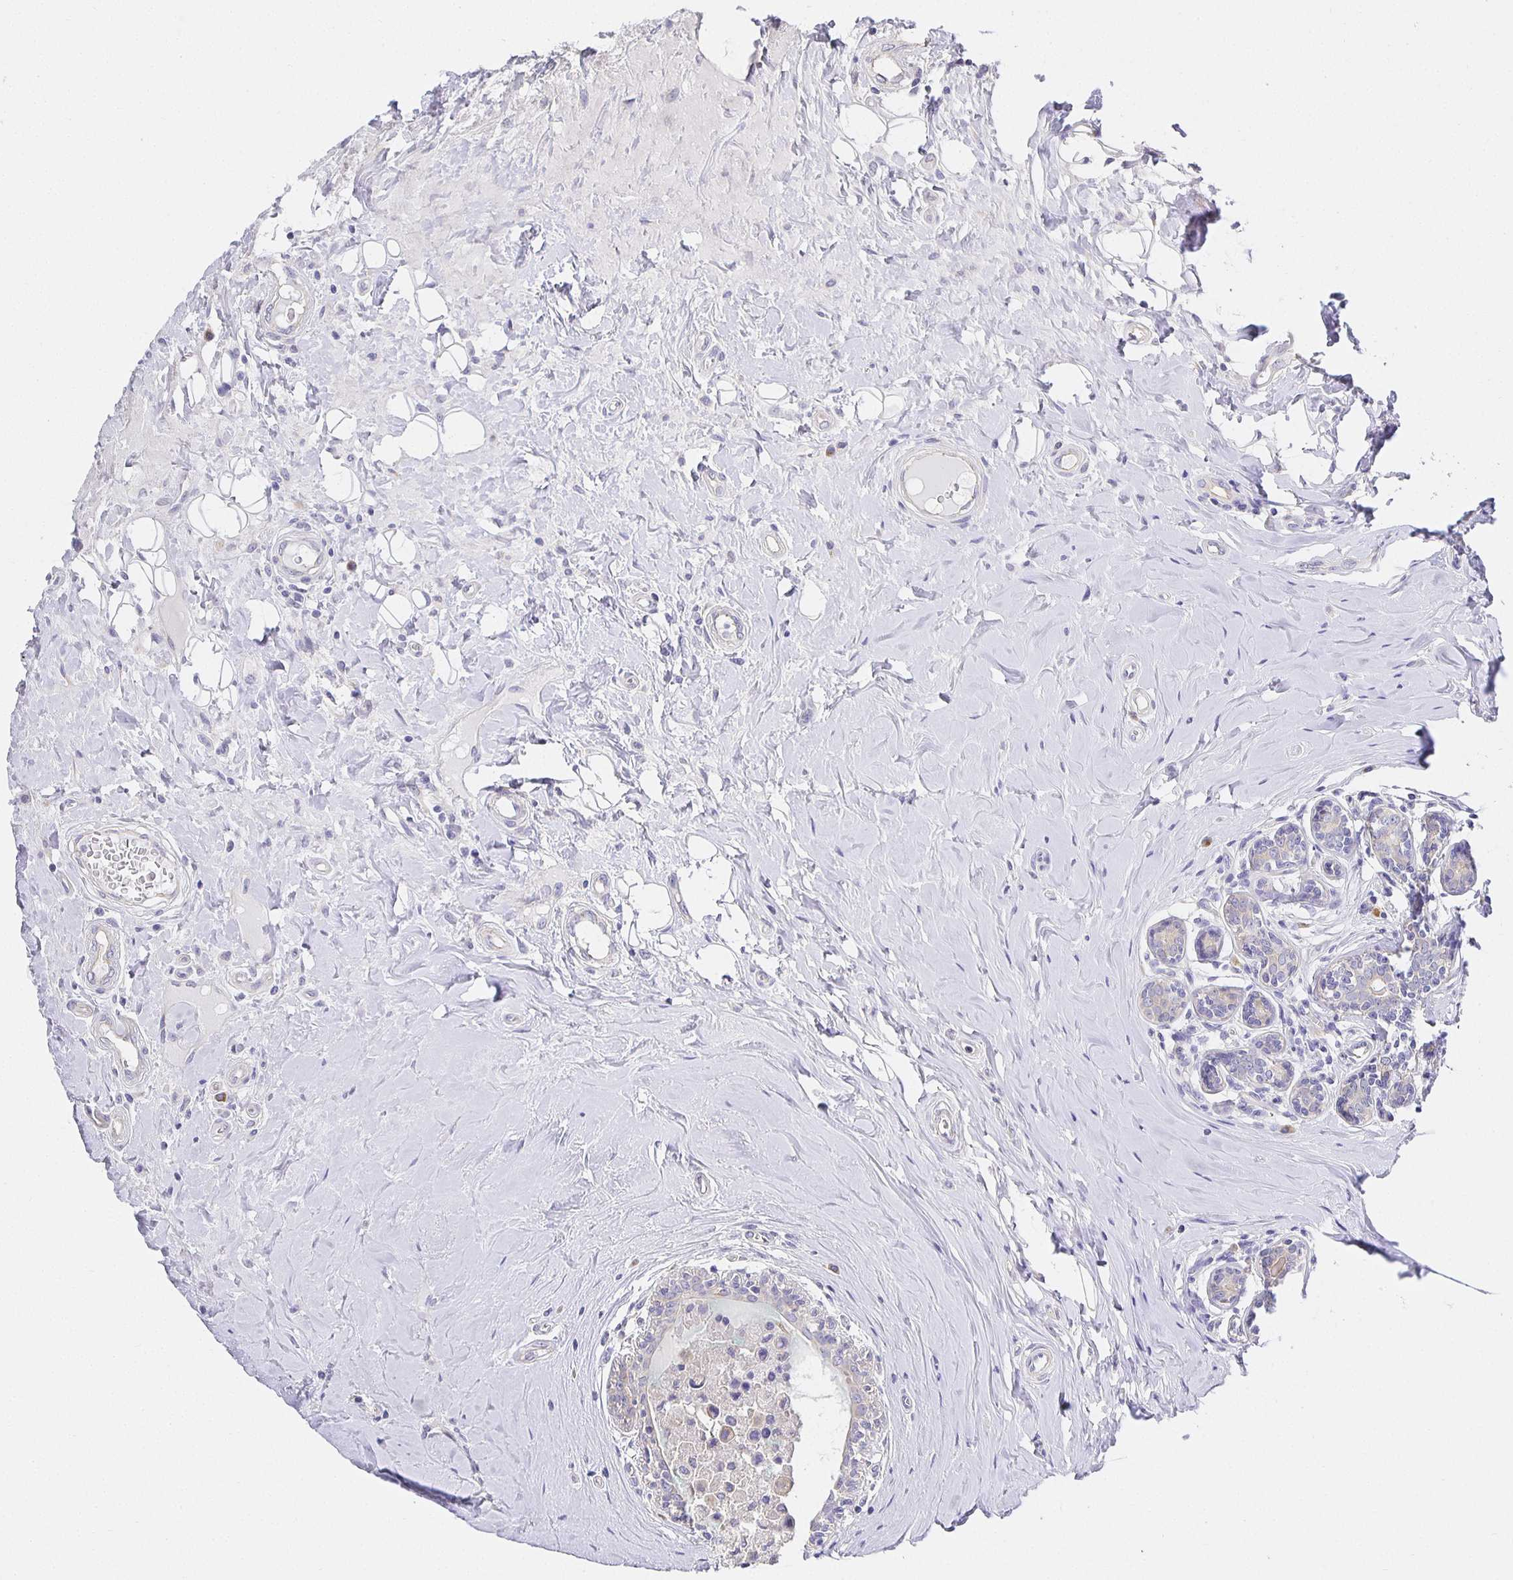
{"staining": {"intensity": "weak", "quantity": ">75%", "location": "cytoplasmic/membranous"}, "tissue": "breast cancer", "cell_type": "Tumor cells", "image_type": "cancer", "snomed": [{"axis": "morphology", "description": "Duct carcinoma"}, {"axis": "topography", "description": "Breast"}], "caption": "Breast infiltrating ductal carcinoma stained for a protein exhibits weak cytoplasmic/membranous positivity in tumor cells. (brown staining indicates protein expression, while blue staining denotes nuclei).", "gene": "OPALIN", "patient": {"sex": "female", "age": 24}}